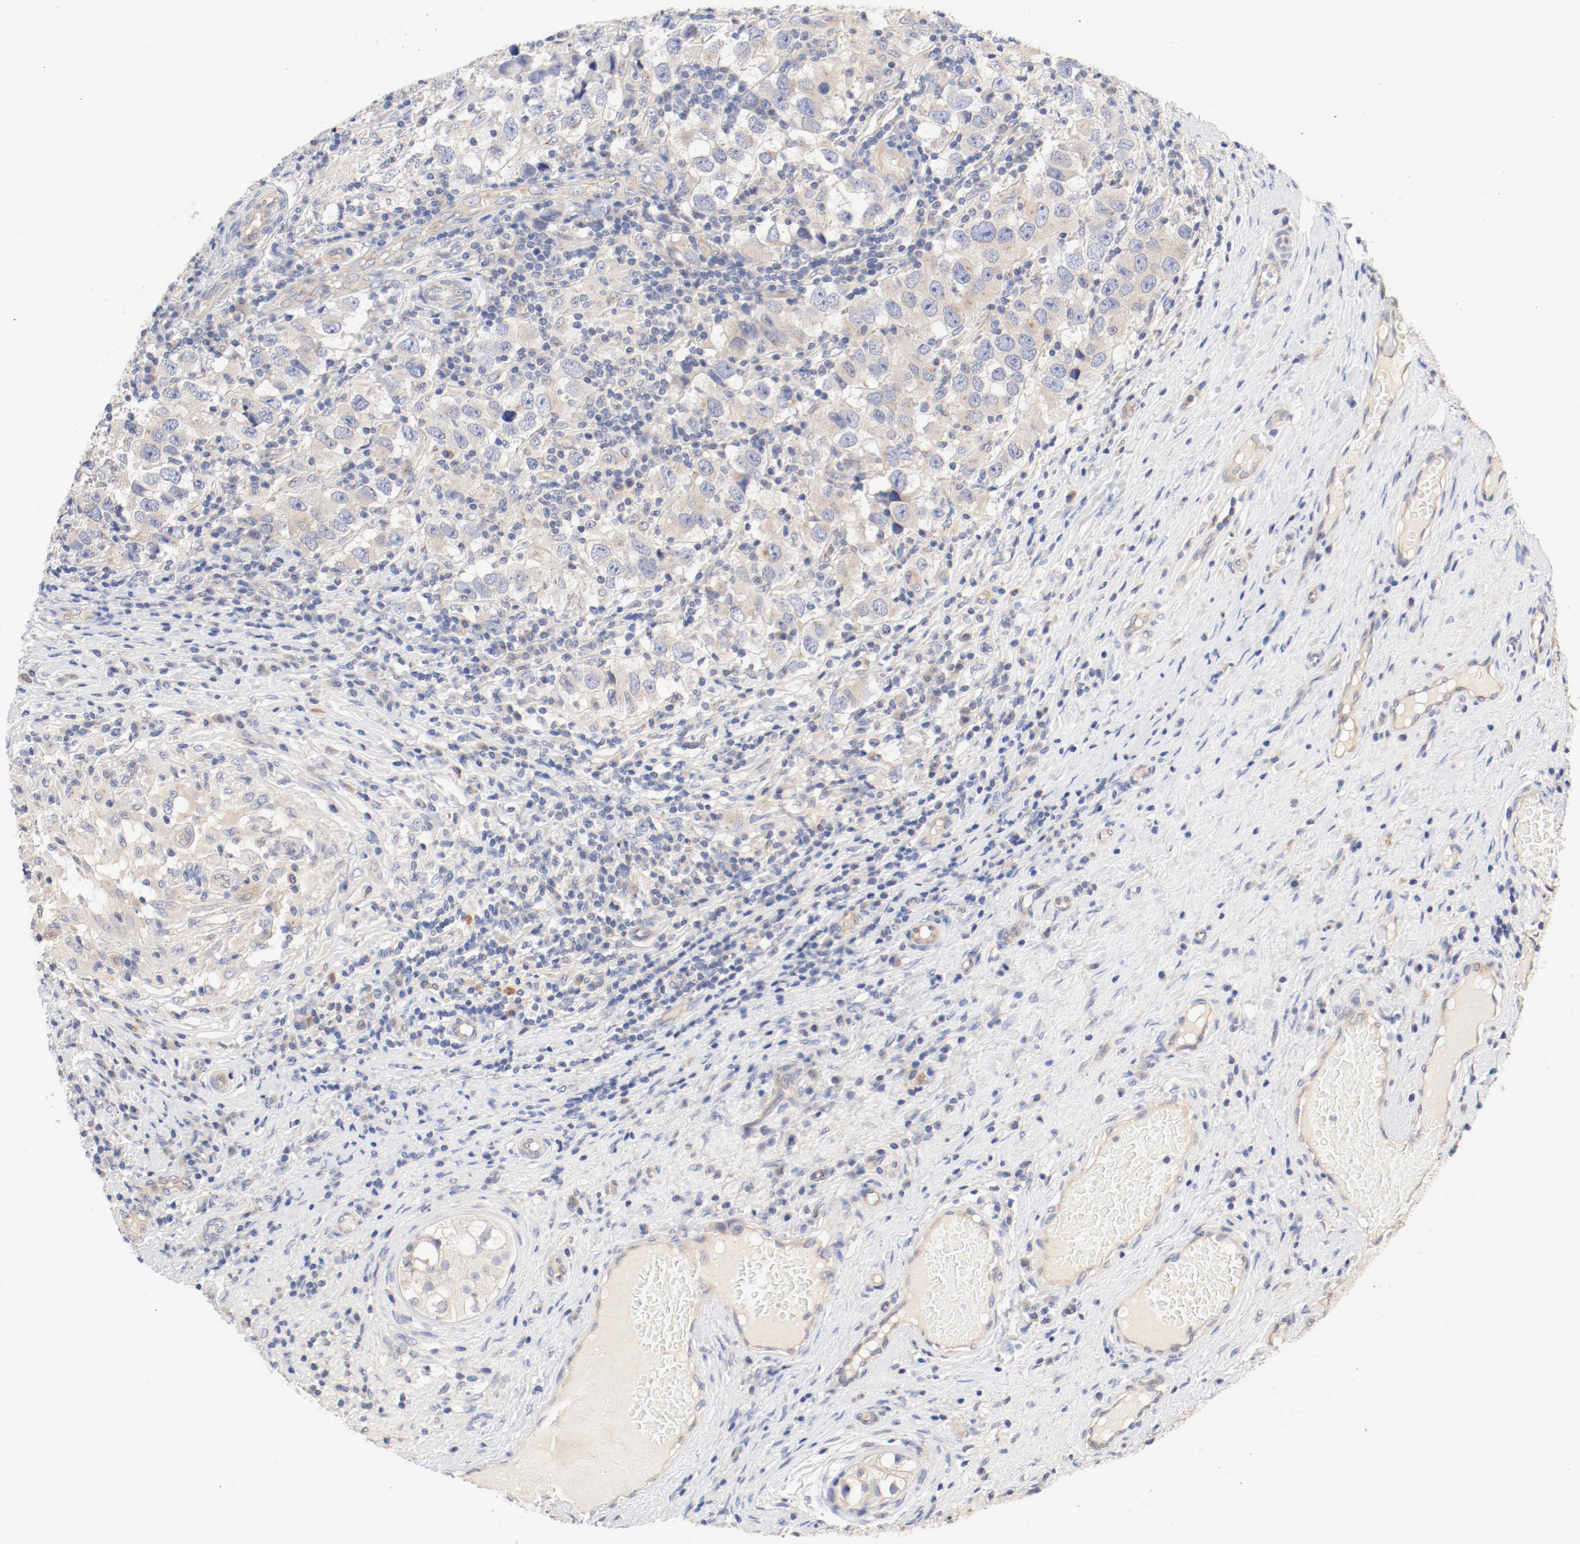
{"staining": {"intensity": "weak", "quantity": "<25%", "location": "cytoplasmic/membranous"}, "tissue": "testis cancer", "cell_type": "Tumor cells", "image_type": "cancer", "snomed": [{"axis": "morphology", "description": "Carcinoma, Embryonal, NOS"}, {"axis": "topography", "description": "Testis"}], "caption": "Protein analysis of testis embryonal carcinoma displays no significant expression in tumor cells. The staining is performed using DAB brown chromogen with nuclei counter-stained in using hematoxylin.", "gene": "DYNC1H1", "patient": {"sex": "male", "age": 21}}